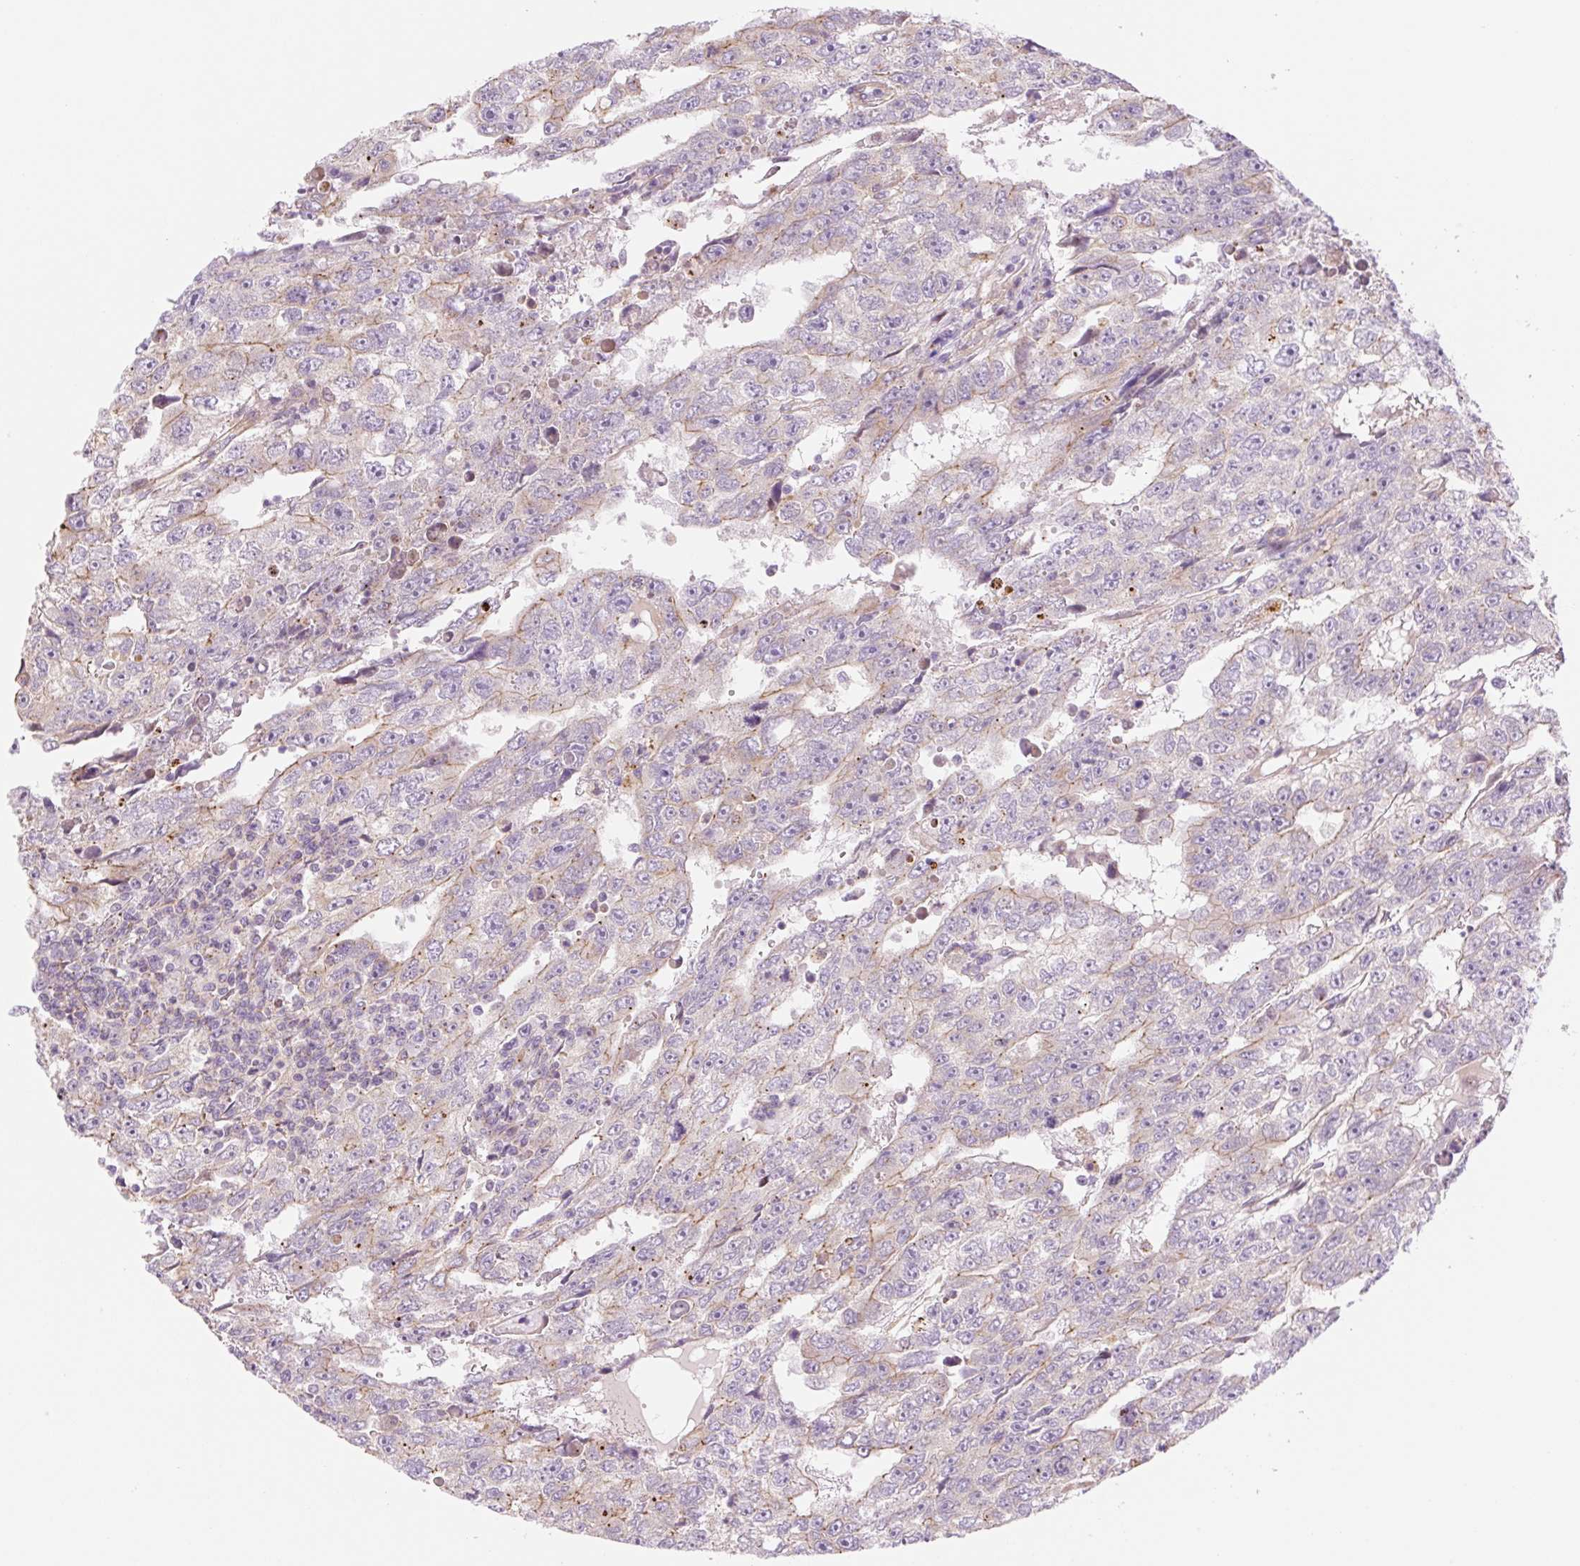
{"staining": {"intensity": "negative", "quantity": "none", "location": "none"}, "tissue": "testis cancer", "cell_type": "Tumor cells", "image_type": "cancer", "snomed": [{"axis": "morphology", "description": "Carcinoma, Embryonal, NOS"}, {"axis": "topography", "description": "Testis"}], "caption": "This is an IHC image of human testis embryonal carcinoma. There is no positivity in tumor cells.", "gene": "NLRP5", "patient": {"sex": "male", "age": 20}}